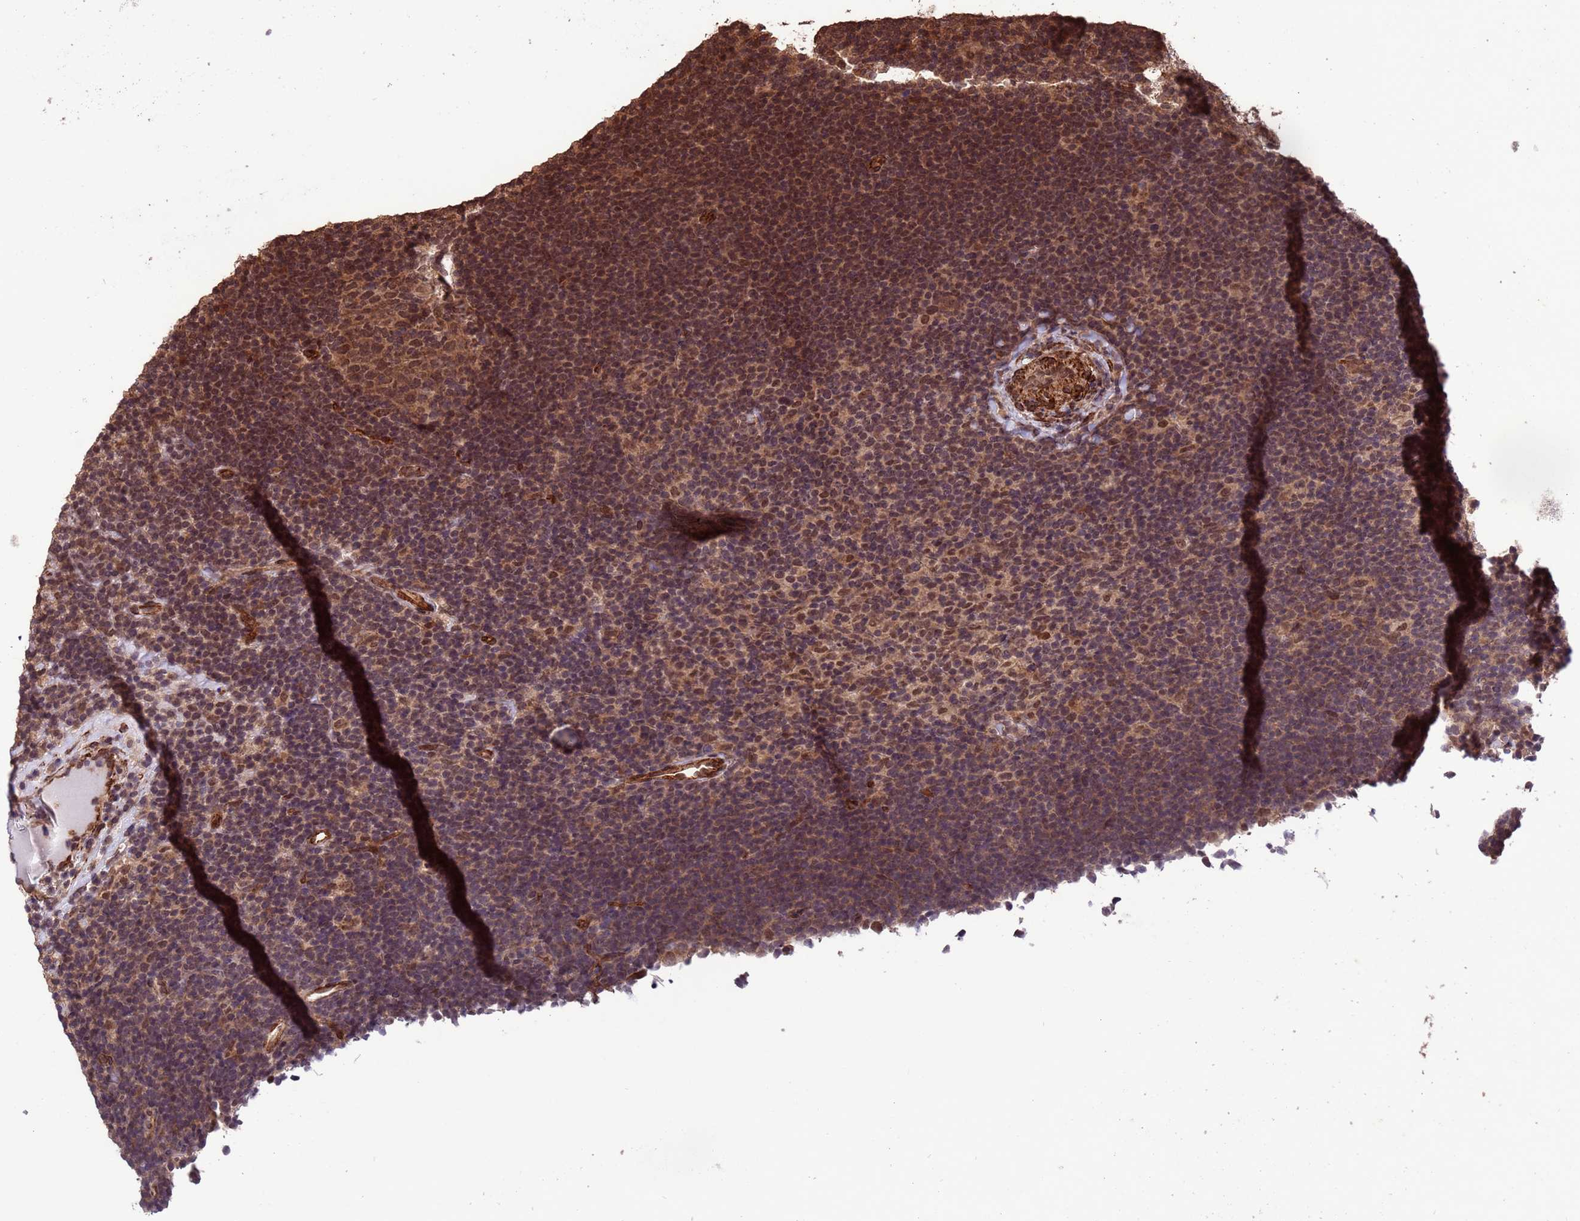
{"staining": {"intensity": "moderate", "quantity": ">75%", "location": "nuclear"}, "tissue": "lymphoma", "cell_type": "Tumor cells", "image_type": "cancer", "snomed": [{"axis": "morphology", "description": "Hodgkin's disease, NOS"}, {"axis": "topography", "description": "Lymph node"}], "caption": "Protein staining of Hodgkin's disease tissue reveals moderate nuclear staining in about >75% of tumor cells. Immunohistochemistry stains the protein in brown and the nuclei are stained blue.", "gene": "VSTM4", "patient": {"sex": "female", "age": 57}}